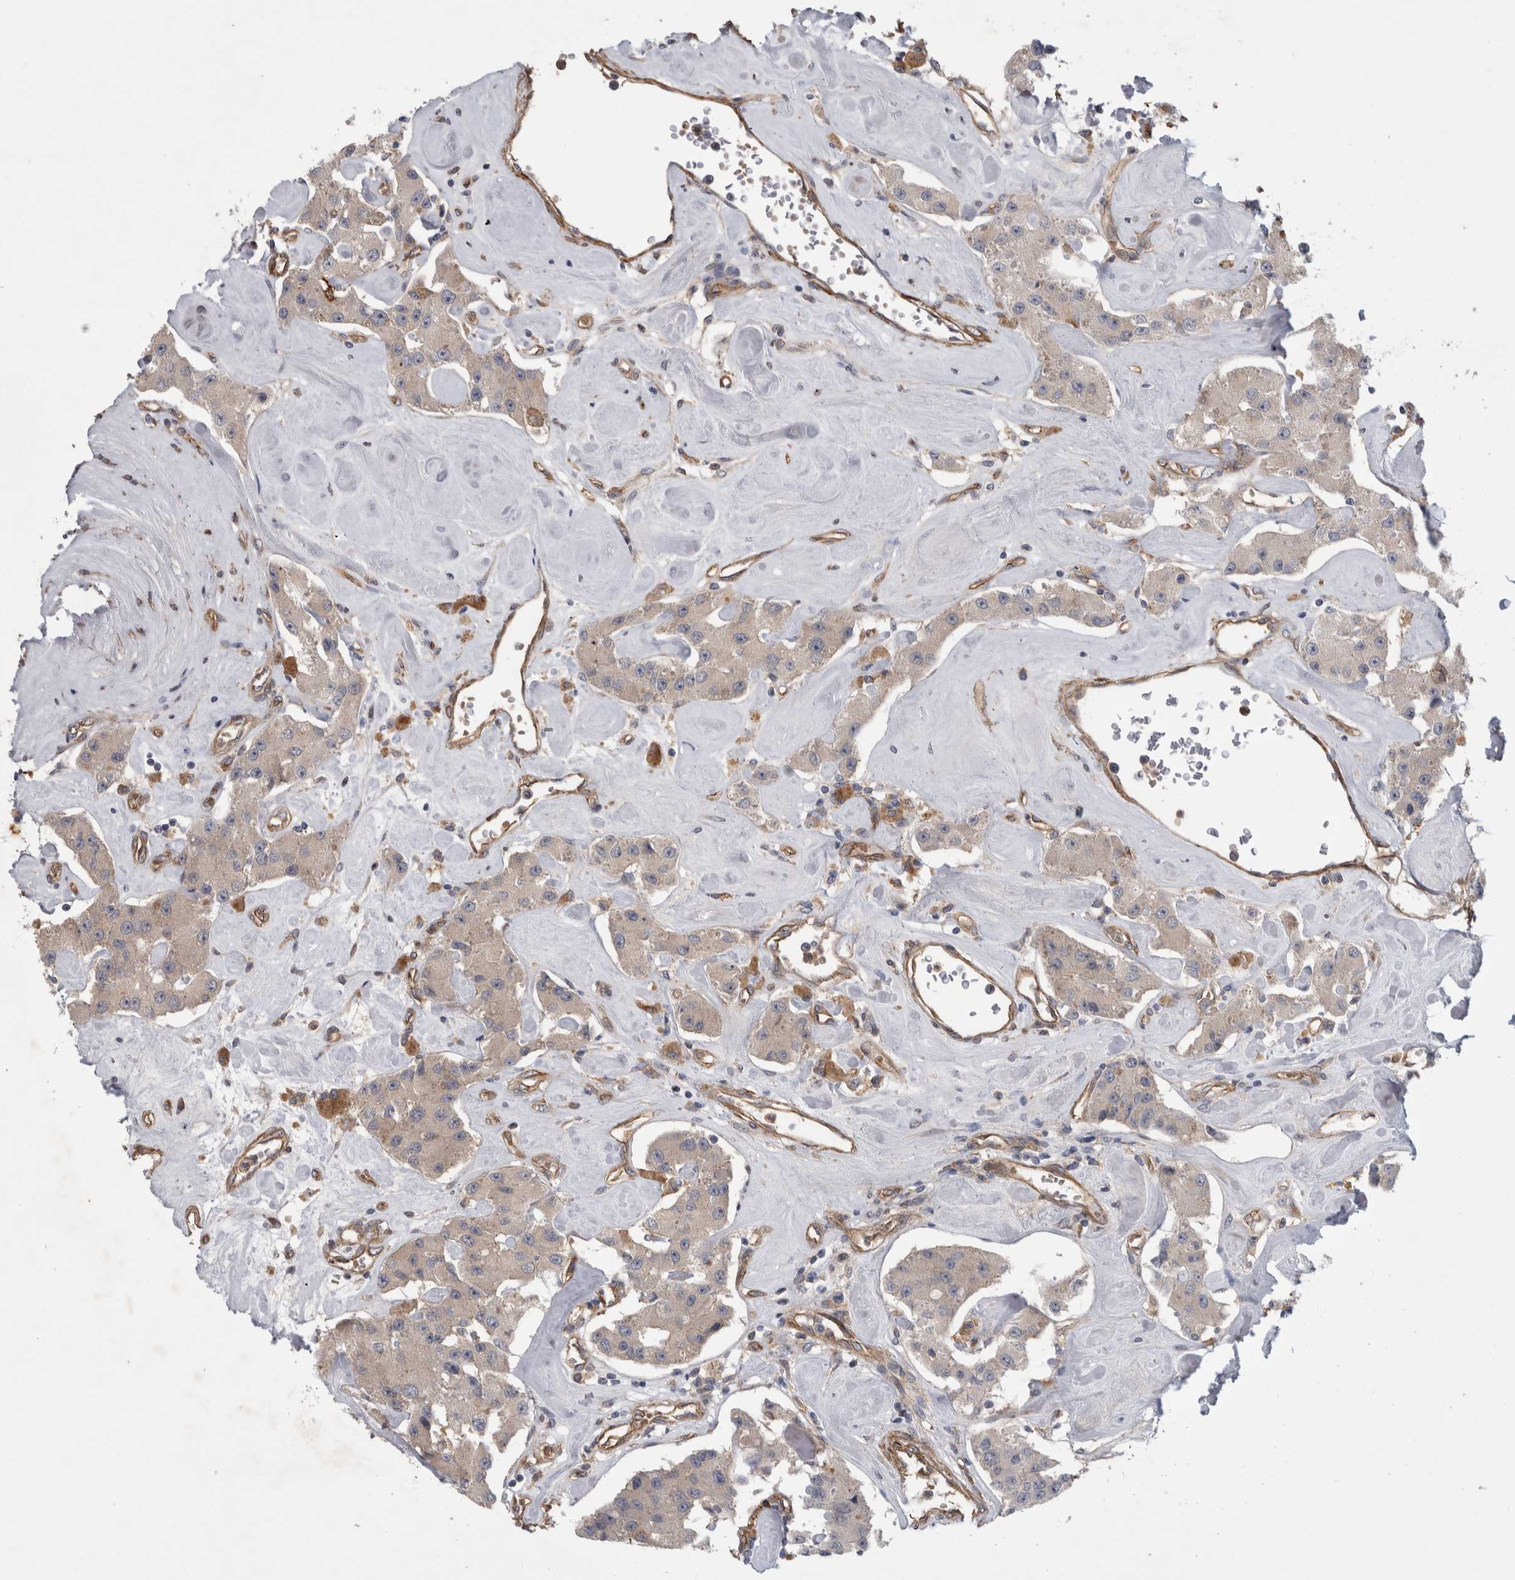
{"staining": {"intensity": "weak", "quantity": ">75%", "location": "cytoplasmic/membranous"}, "tissue": "carcinoid", "cell_type": "Tumor cells", "image_type": "cancer", "snomed": [{"axis": "morphology", "description": "Carcinoid, malignant, NOS"}, {"axis": "topography", "description": "Pancreas"}], "caption": "Brown immunohistochemical staining in human carcinoid shows weak cytoplasmic/membranous positivity in approximately >75% of tumor cells.", "gene": "ANKFY1", "patient": {"sex": "male", "age": 41}}